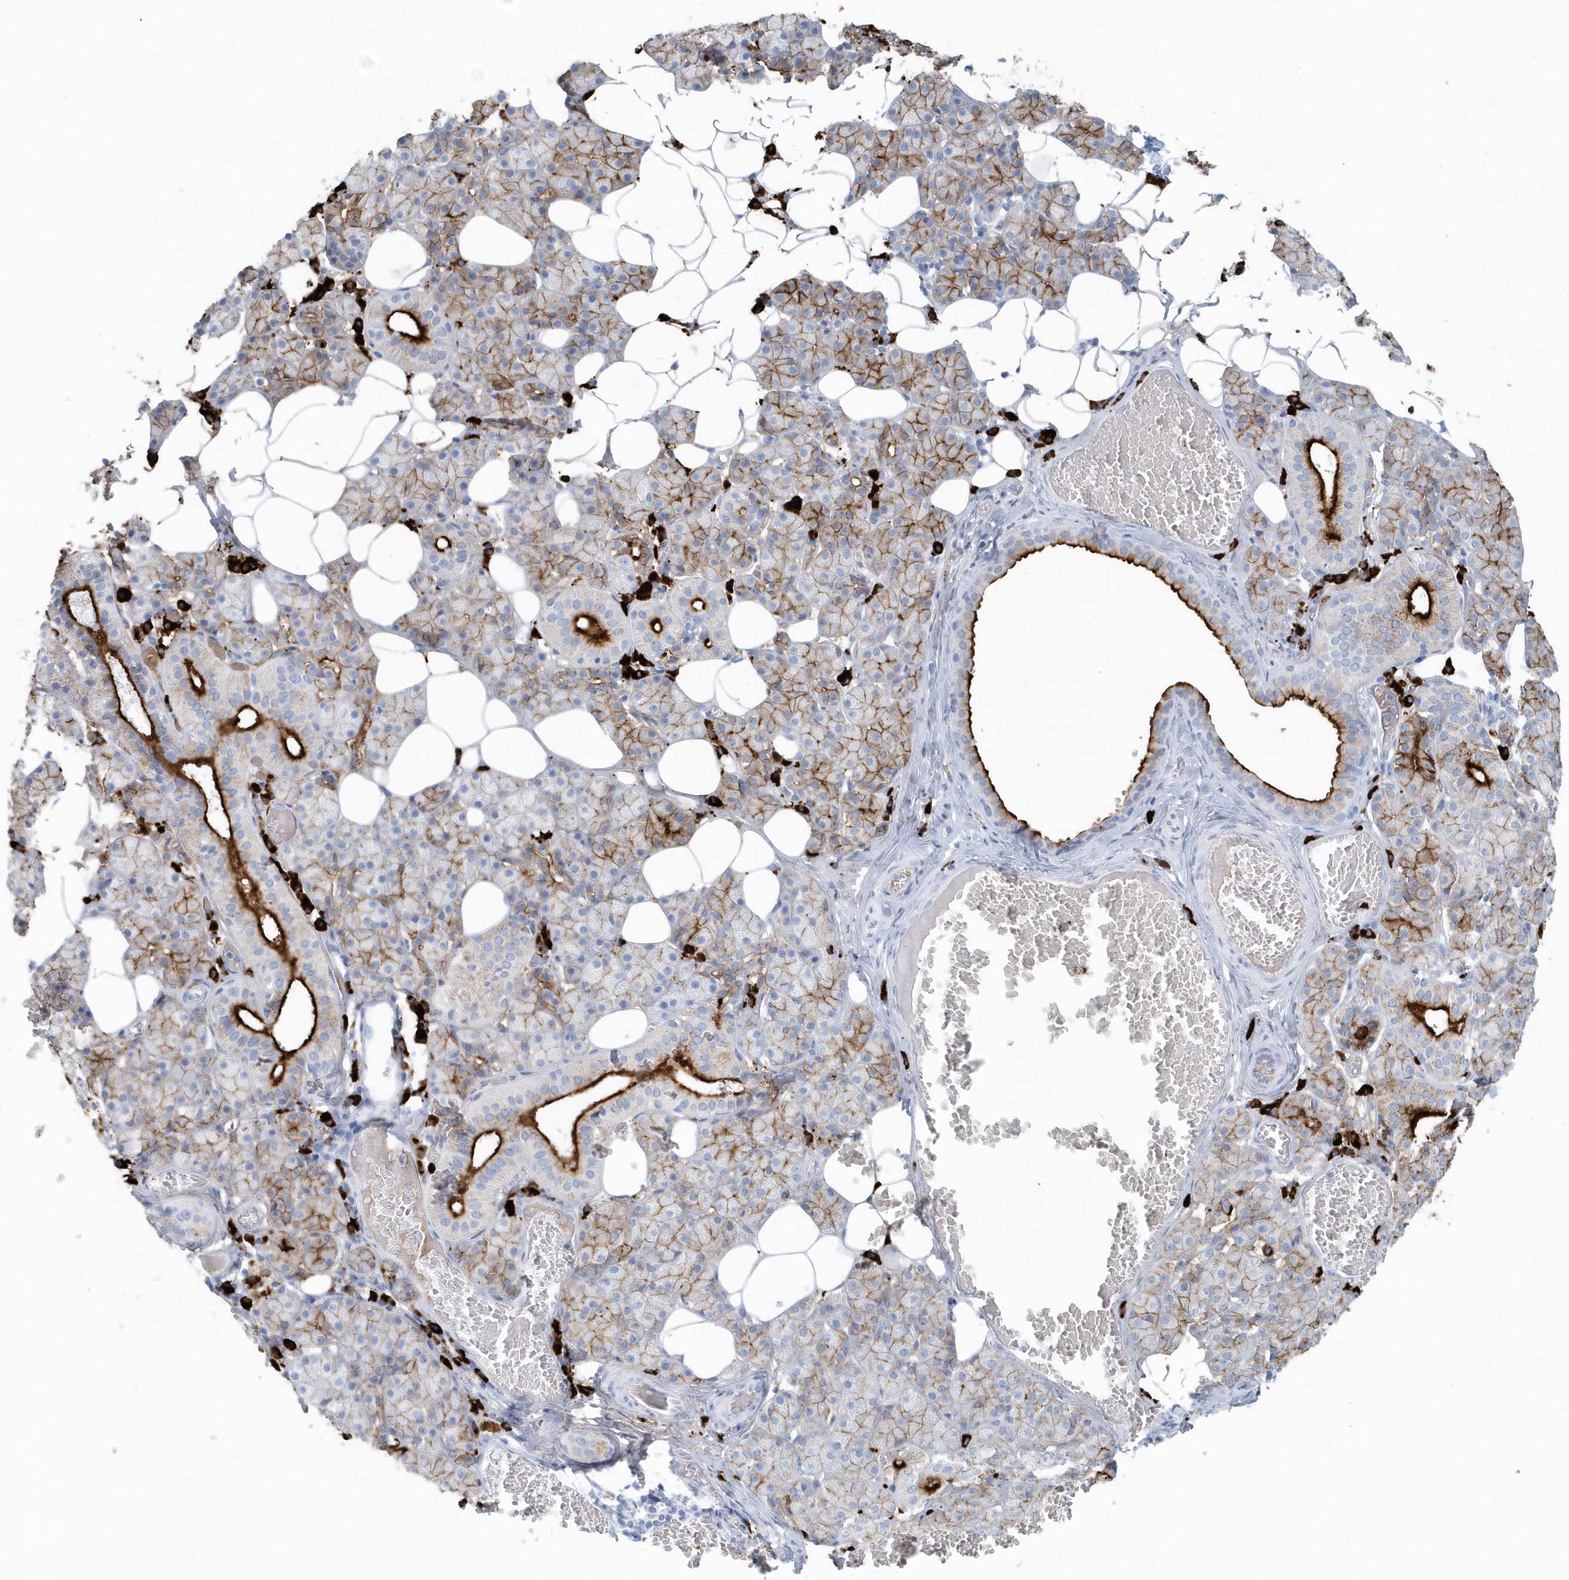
{"staining": {"intensity": "strong", "quantity": "<25%", "location": "cytoplasmic/membranous"}, "tissue": "salivary gland", "cell_type": "Glandular cells", "image_type": "normal", "snomed": [{"axis": "morphology", "description": "Normal tissue, NOS"}, {"axis": "topography", "description": "Salivary gland"}], "caption": "This image exhibits benign salivary gland stained with immunohistochemistry to label a protein in brown. The cytoplasmic/membranous of glandular cells show strong positivity for the protein. Nuclei are counter-stained blue.", "gene": "JCHAIN", "patient": {"sex": "female", "age": 33}}